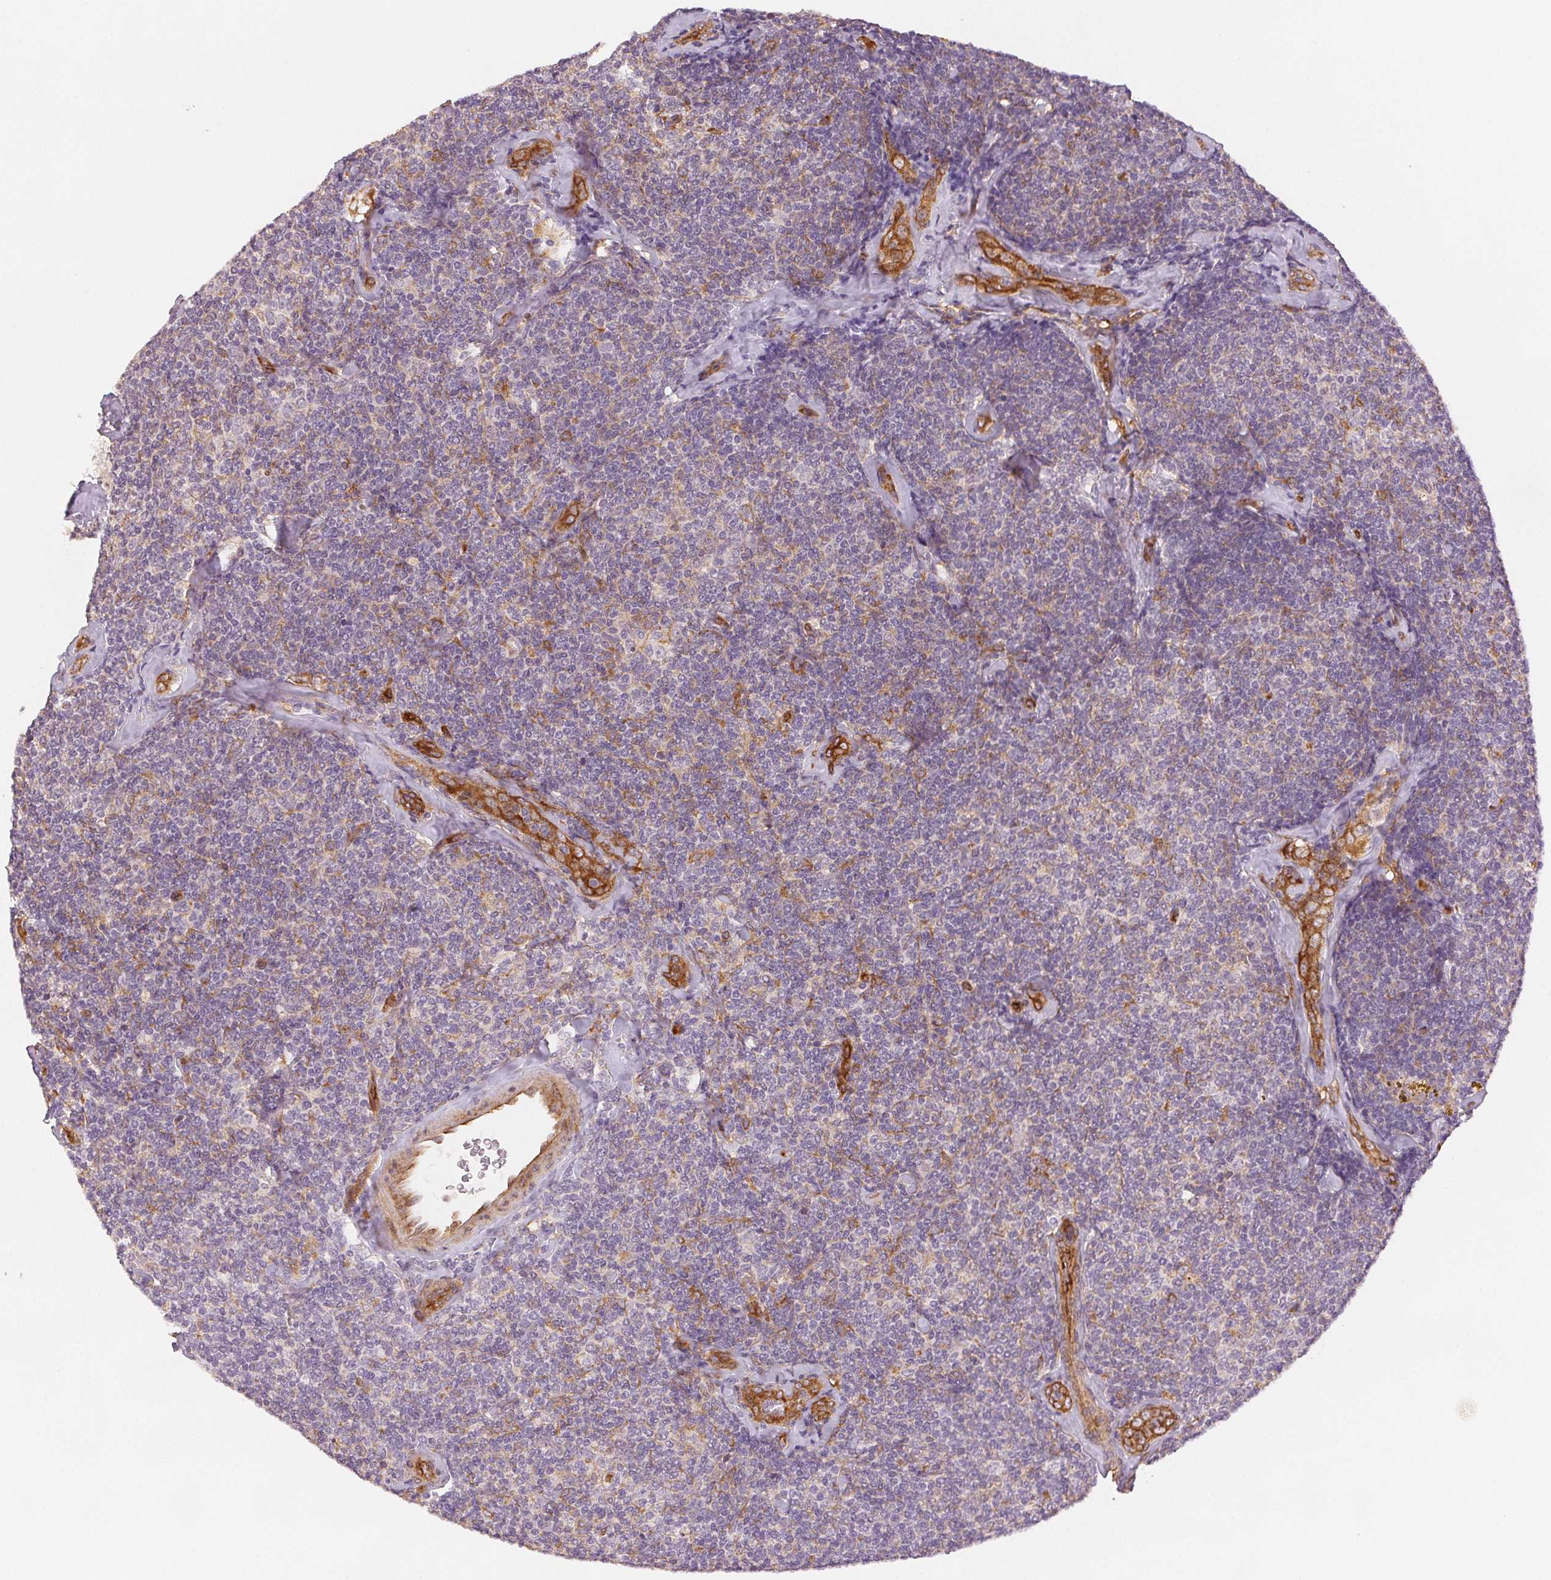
{"staining": {"intensity": "negative", "quantity": "none", "location": "none"}, "tissue": "lymphoma", "cell_type": "Tumor cells", "image_type": "cancer", "snomed": [{"axis": "morphology", "description": "Malignant lymphoma, non-Hodgkin's type, Low grade"}, {"axis": "topography", "description": "Lymph node"}], "caption": "IHC photomicrograph of human low-grade malignant lymphoma, non-Hodgkin's type stained for a protein (brown), which exhibits no staining in tumor cells.", "gene": "DIAPH2", "patient": {"sex": "female", "age": 56}}